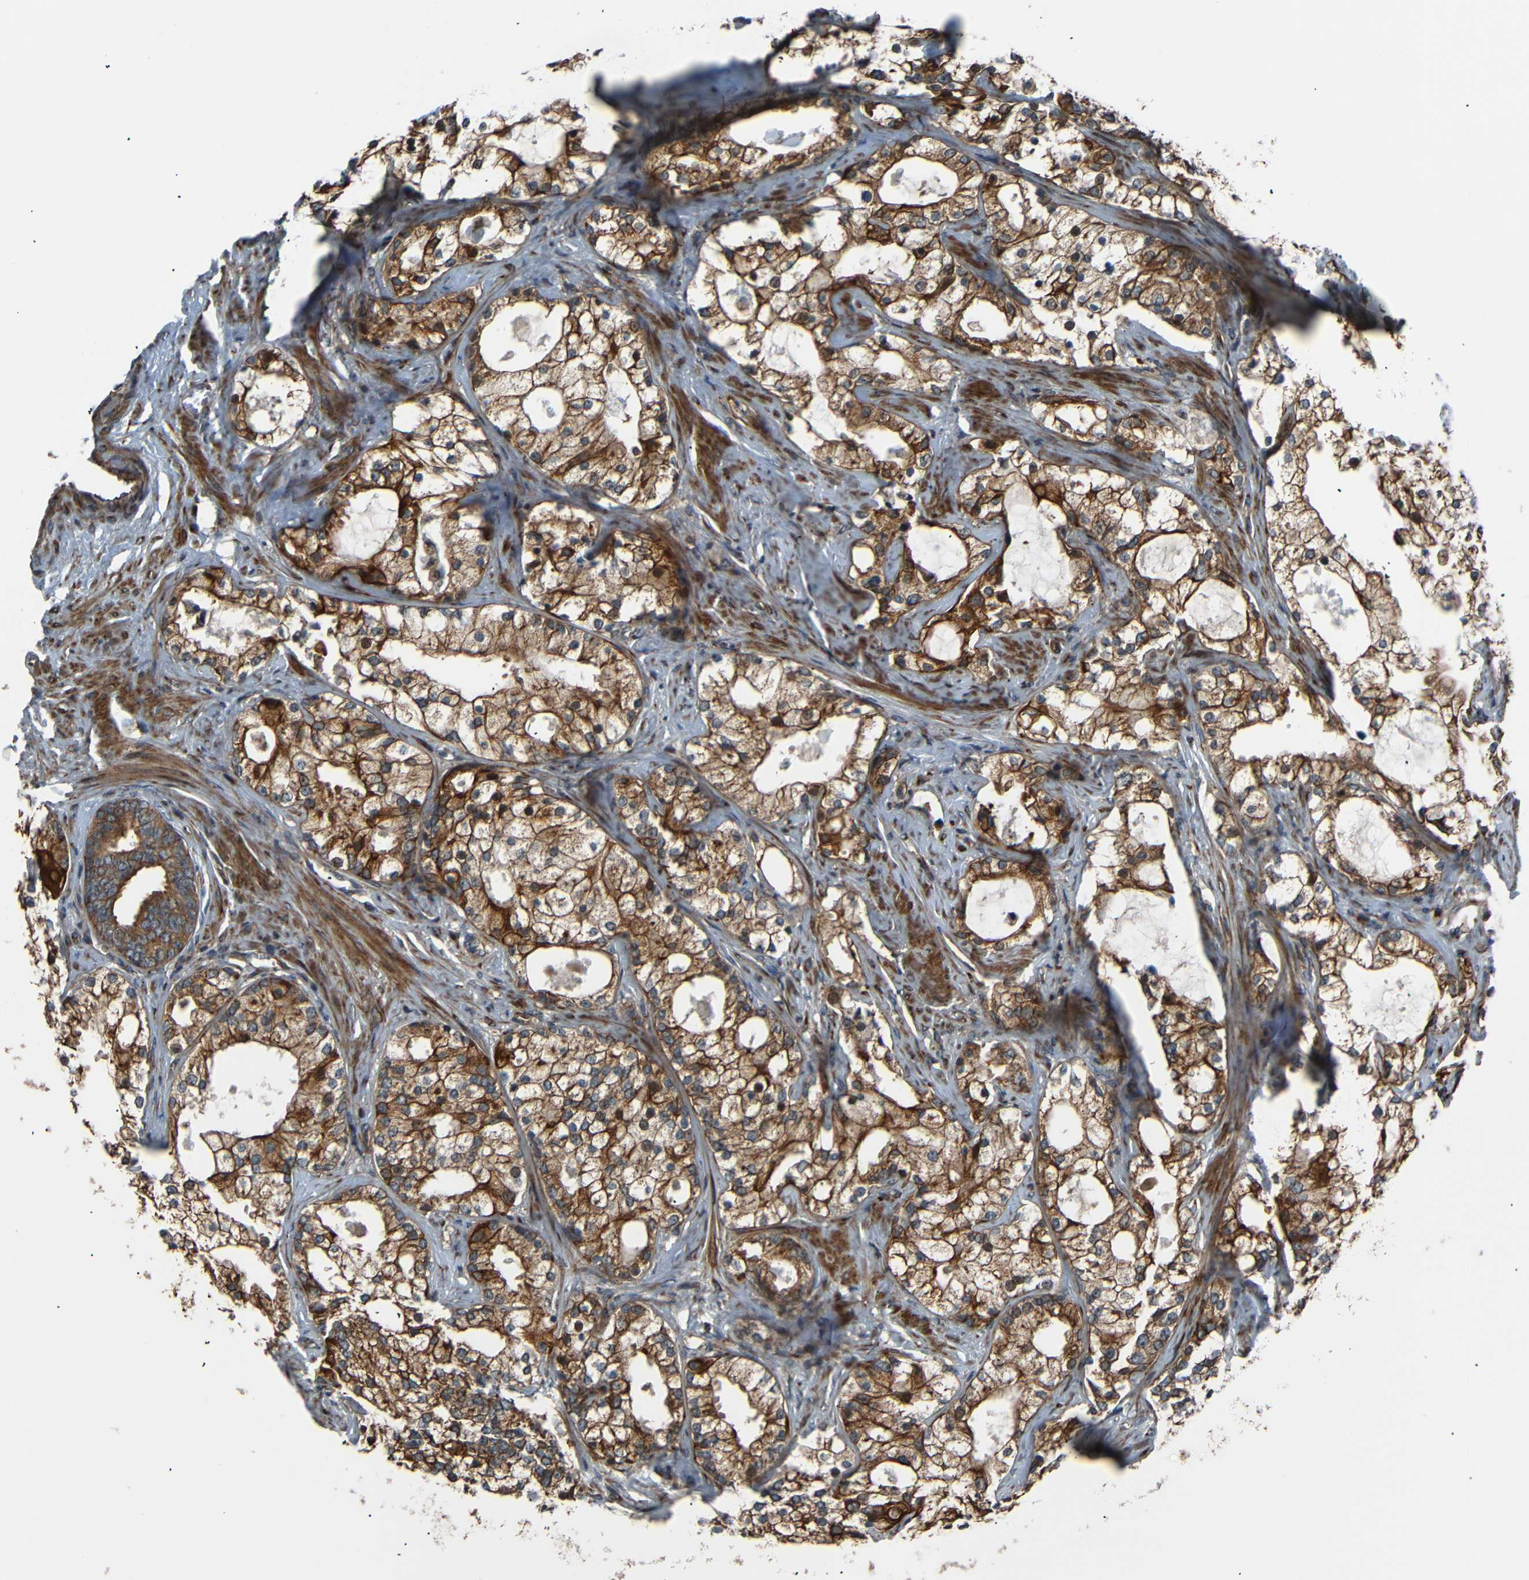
{"staining": {"intensity": "strong", "quantity": ">75%", "location": "cytoplasmic/membranous"}, "tissue": "prostate cancer", "cell_type": "Tumor cells", "image_type": "cancer", "snomed": [{"axis": "morphology", "description": "Adenocarcinoma, Low grade"}, {"axis": "topography", "description": "Prostate"}], "caption": "Immunohistochemical staining of human prostate cancer reveals high levels of strong cytoplasmic/membranous protein staining in about >75% of tumor cells.", "gene": "AKAP9", "patient": {"sex": "male", "age": 58}}